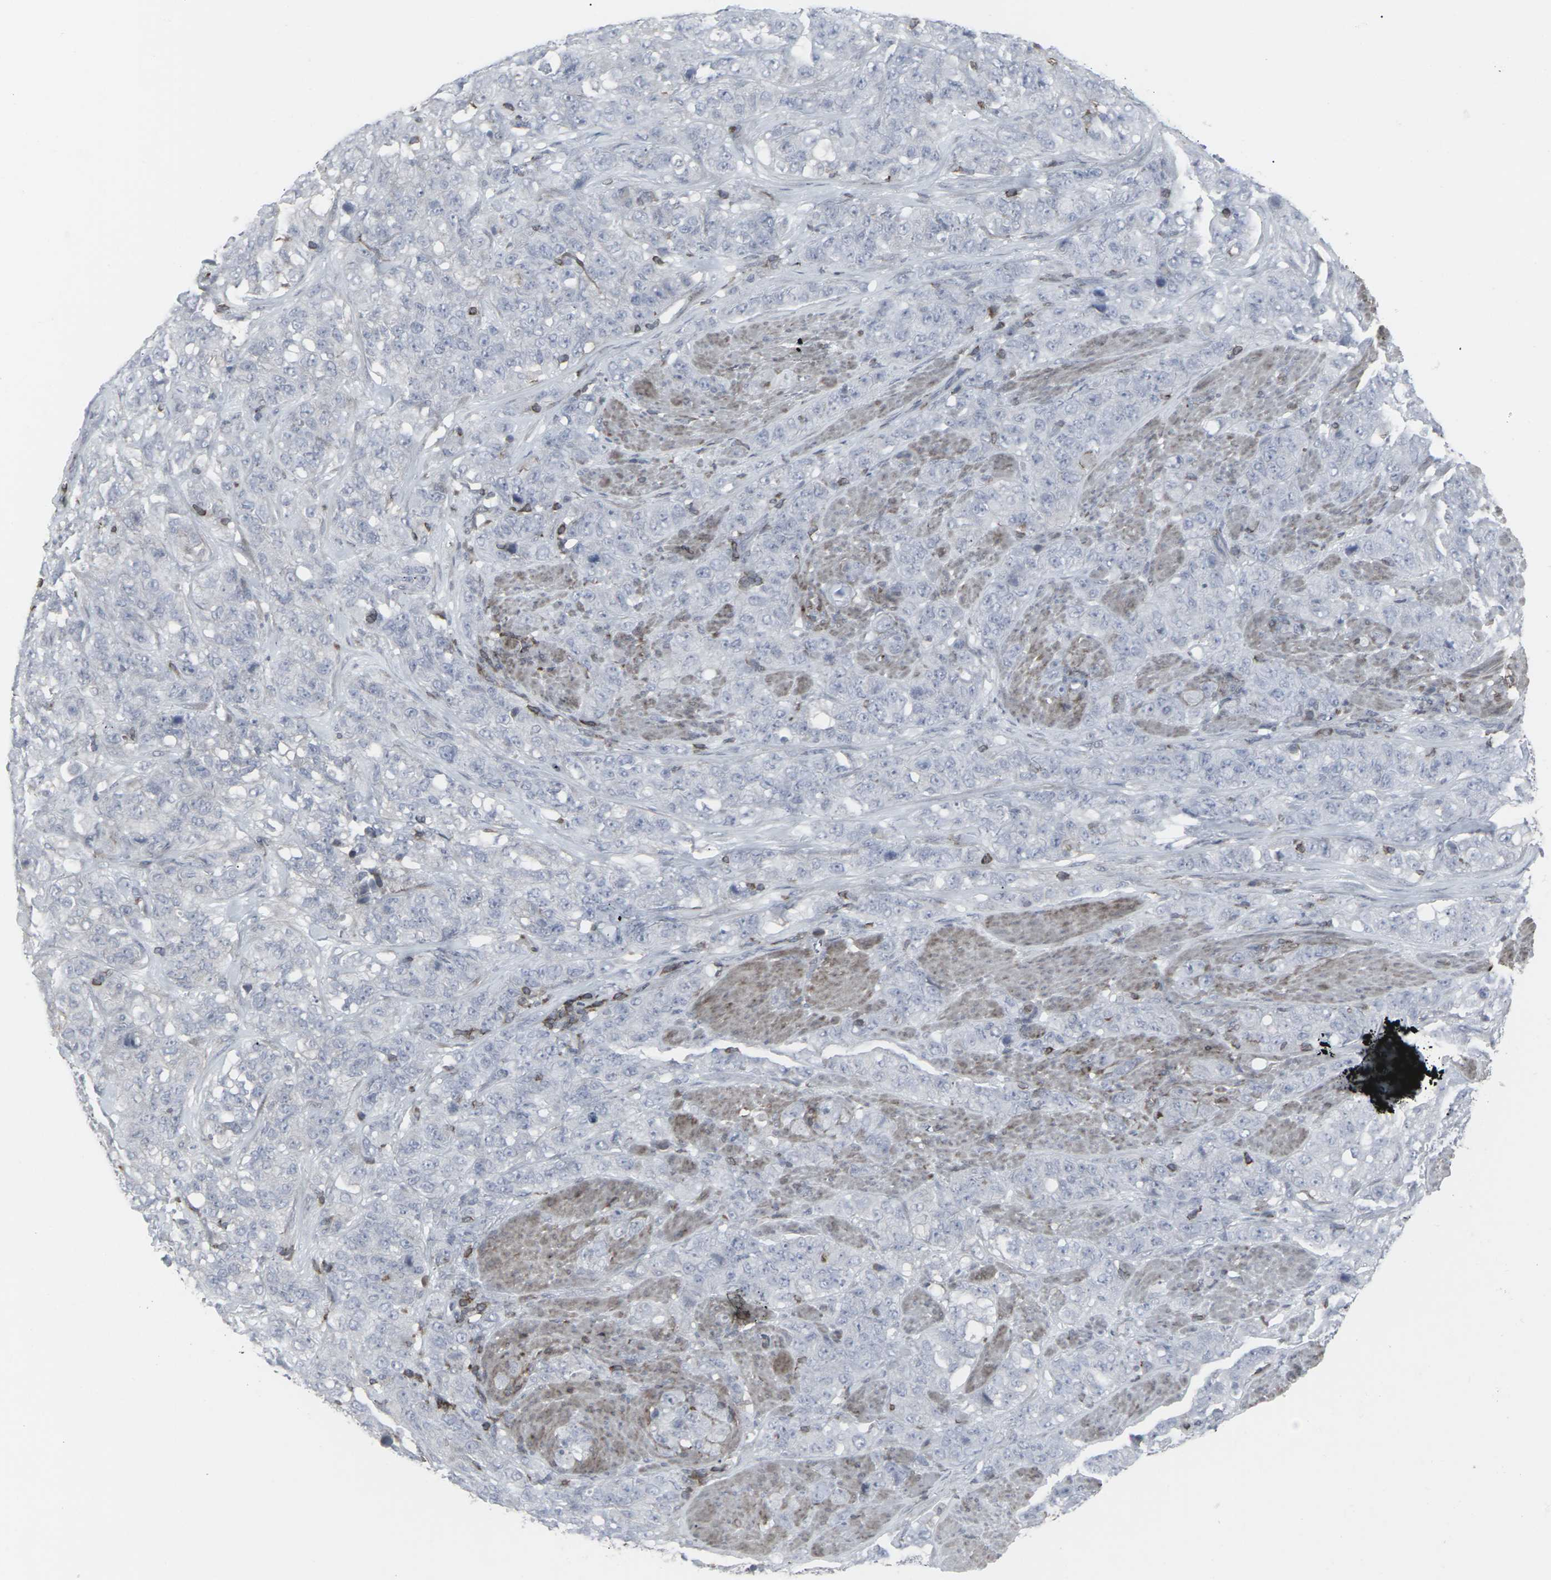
{"staining": {"intensity": "negative", "quantity": "none", "location": "none"}, "tissue": "stomach cancer", "cell_type": "Tumor cells", "image_type": "cancer", "snomed": [{"axis": "morphology", "description": "Adenocarcinoma, NOS"}, {"axis": "topography", "description": "Stomach"}], "caption": "Immunohistochemistry of human stomach cancer shows no positivity in tumor cells. The staining is performed using DAB brown chromogen with nuclei counter-stained in using hematoxylin.", "gene": "APOBEC2", "patient": {"sex": "male", "age": 48}}